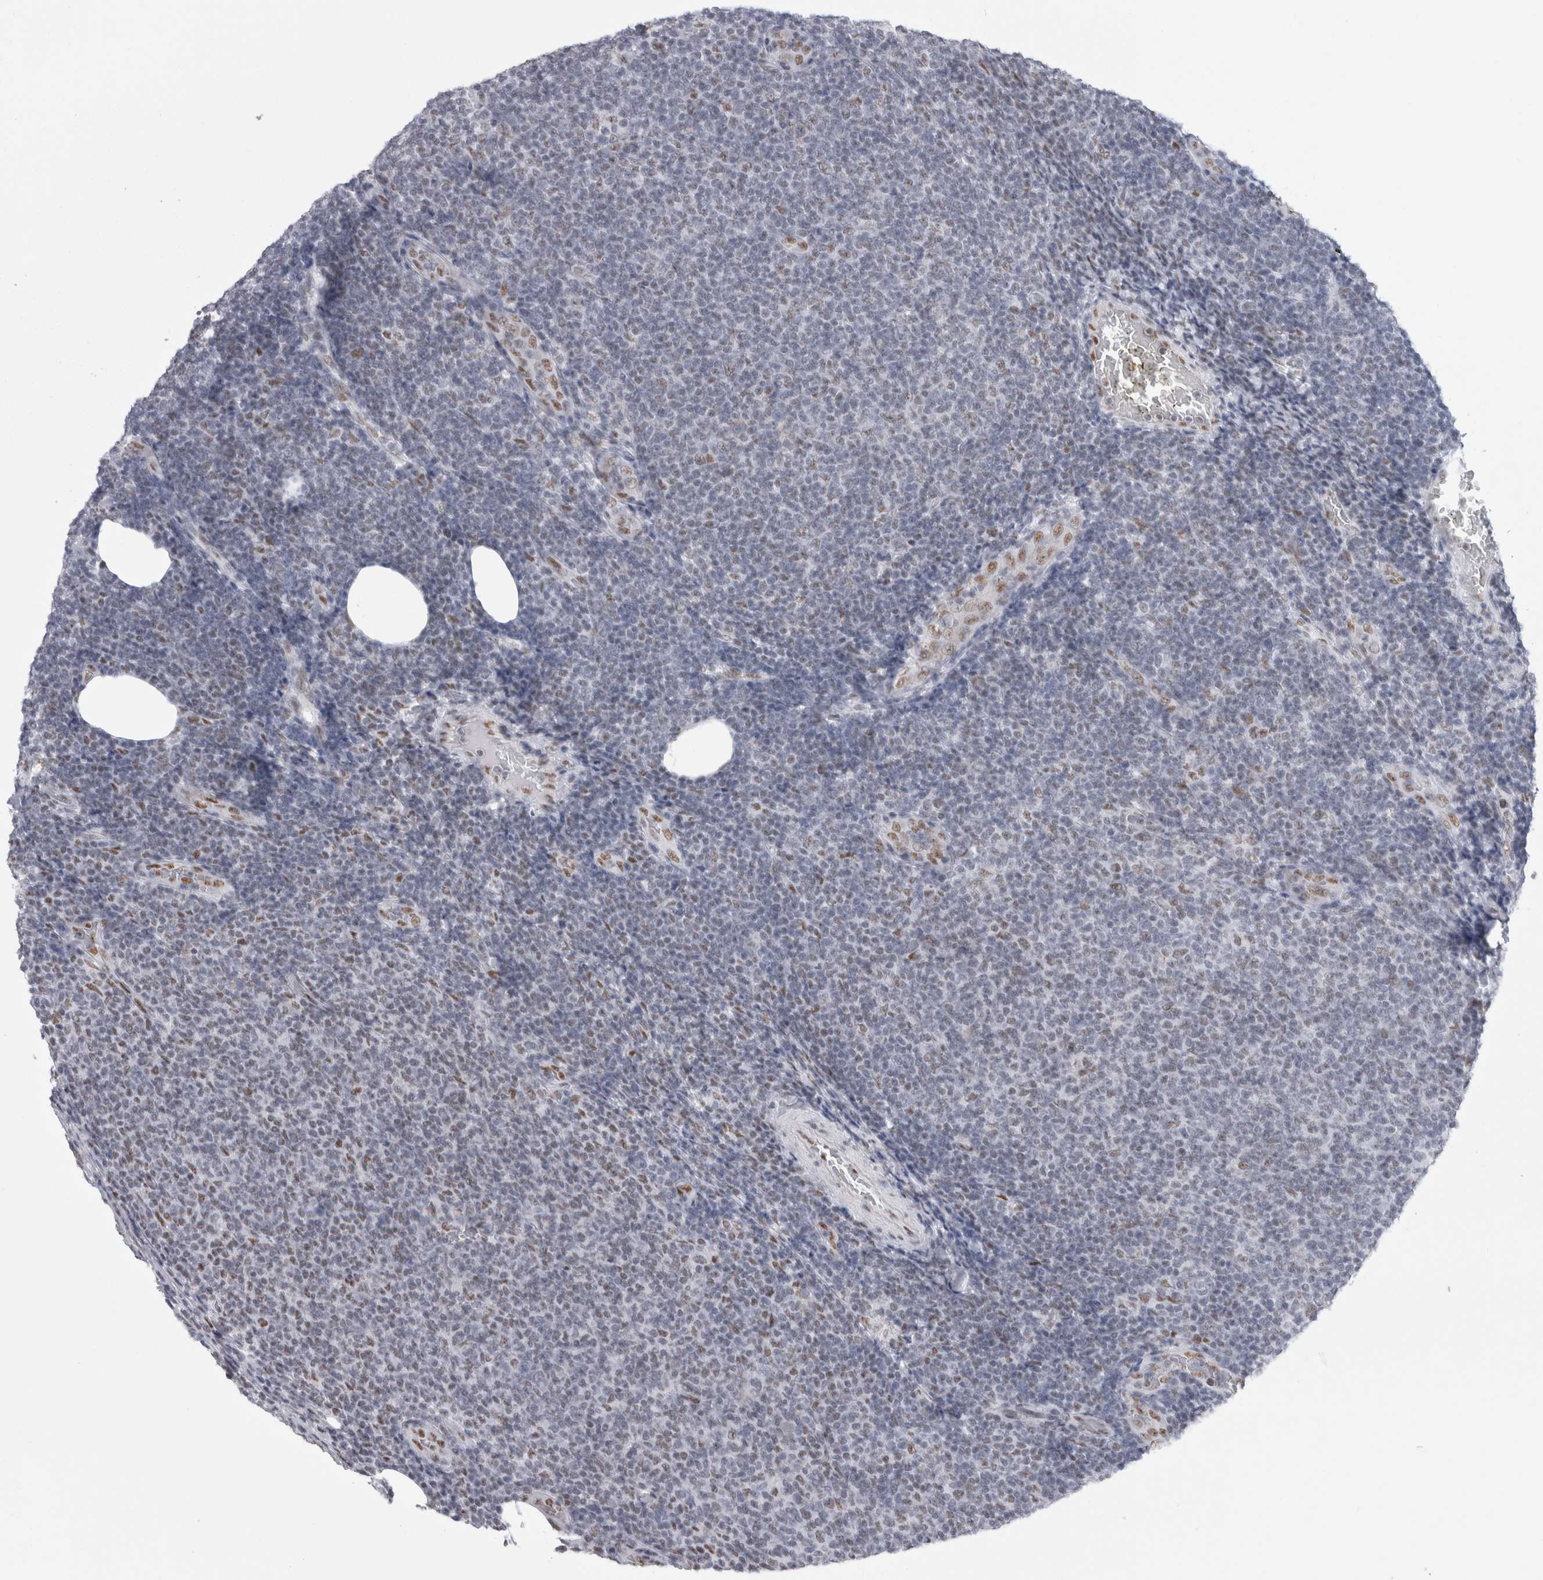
{"staining": {"intensity": "moderate", "quantity": "<25%", "location": "nuclear"}, "tissue": "lymphoma", "cell_type": "Tumor cells", "image_type": "cancer", "snomed": [{"axis": "morphology", "description": "Malignant lymphoma, non-Hodgkin's type, Low grade"}, {"axis": "topography", "description": "Lymph node"}], "caption": "DAB immunohistochemical staining of low-grade malignant lymphoma, non-Hodgkin's type demonstrates moderate nuclear protein staining in about <25% of tumor cells. The staining was performed using DAB (3,3'-diaminobenzidine), with brown indicating positive protein expression. Nuclei are stained blue with hematoxylin.", "gene": "API5", "patient": {"sex": "male", "age": 66}}